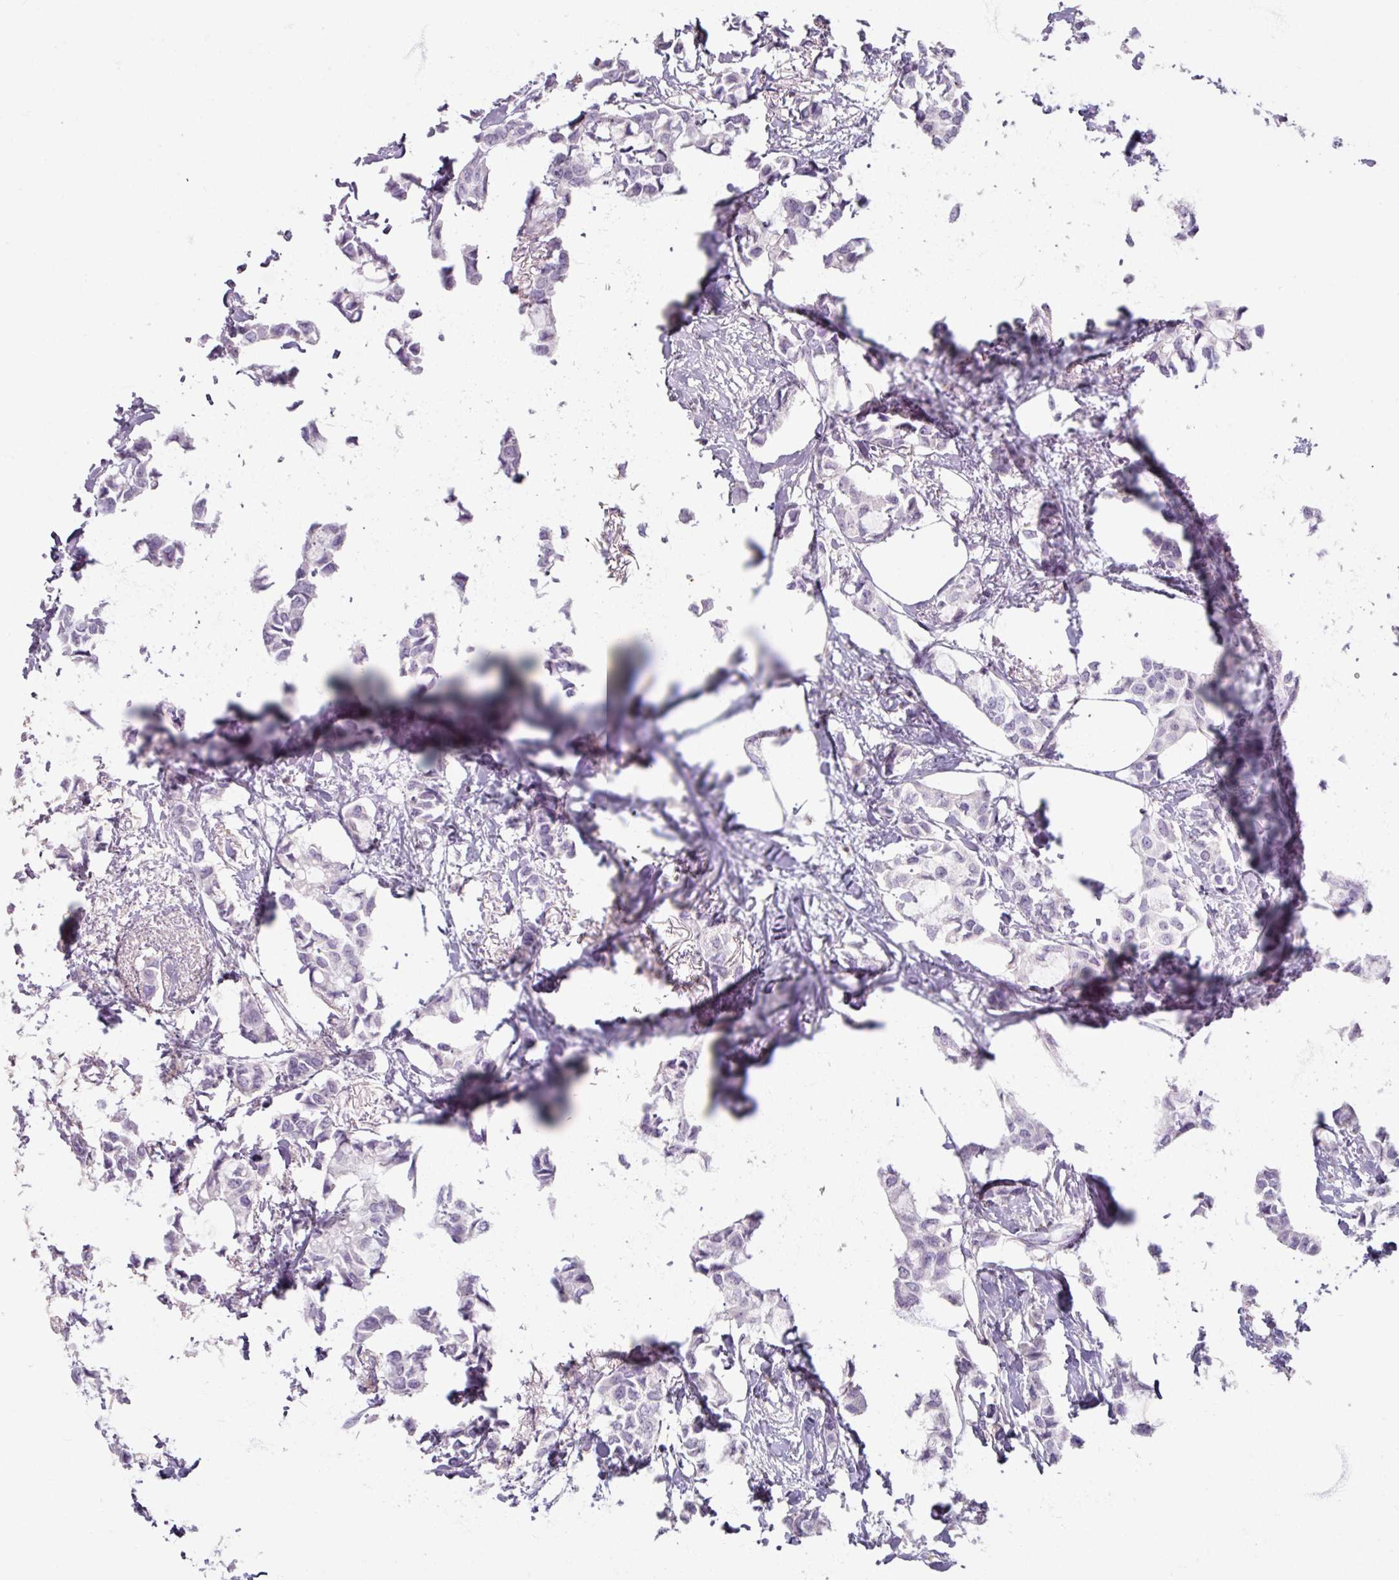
{"staining": {"intensity": "negative", "quantity": "none", "location": "none"}, "tissue": "breast cancer", "cell_type": "Tumor cells", "image_type": "cancer", "snomed": [{"axis": "morphology", "description": "Duct carcinoma"}, {"axis": "topography", "description": "Breast"}], "caption": "The immunohistochemistry photomicrograph has no significant expression in tumor cells of breast intraductal carcinoma tissue.", "gene": "PTPRC", "patient": {"sex": "female", "age": 73}}